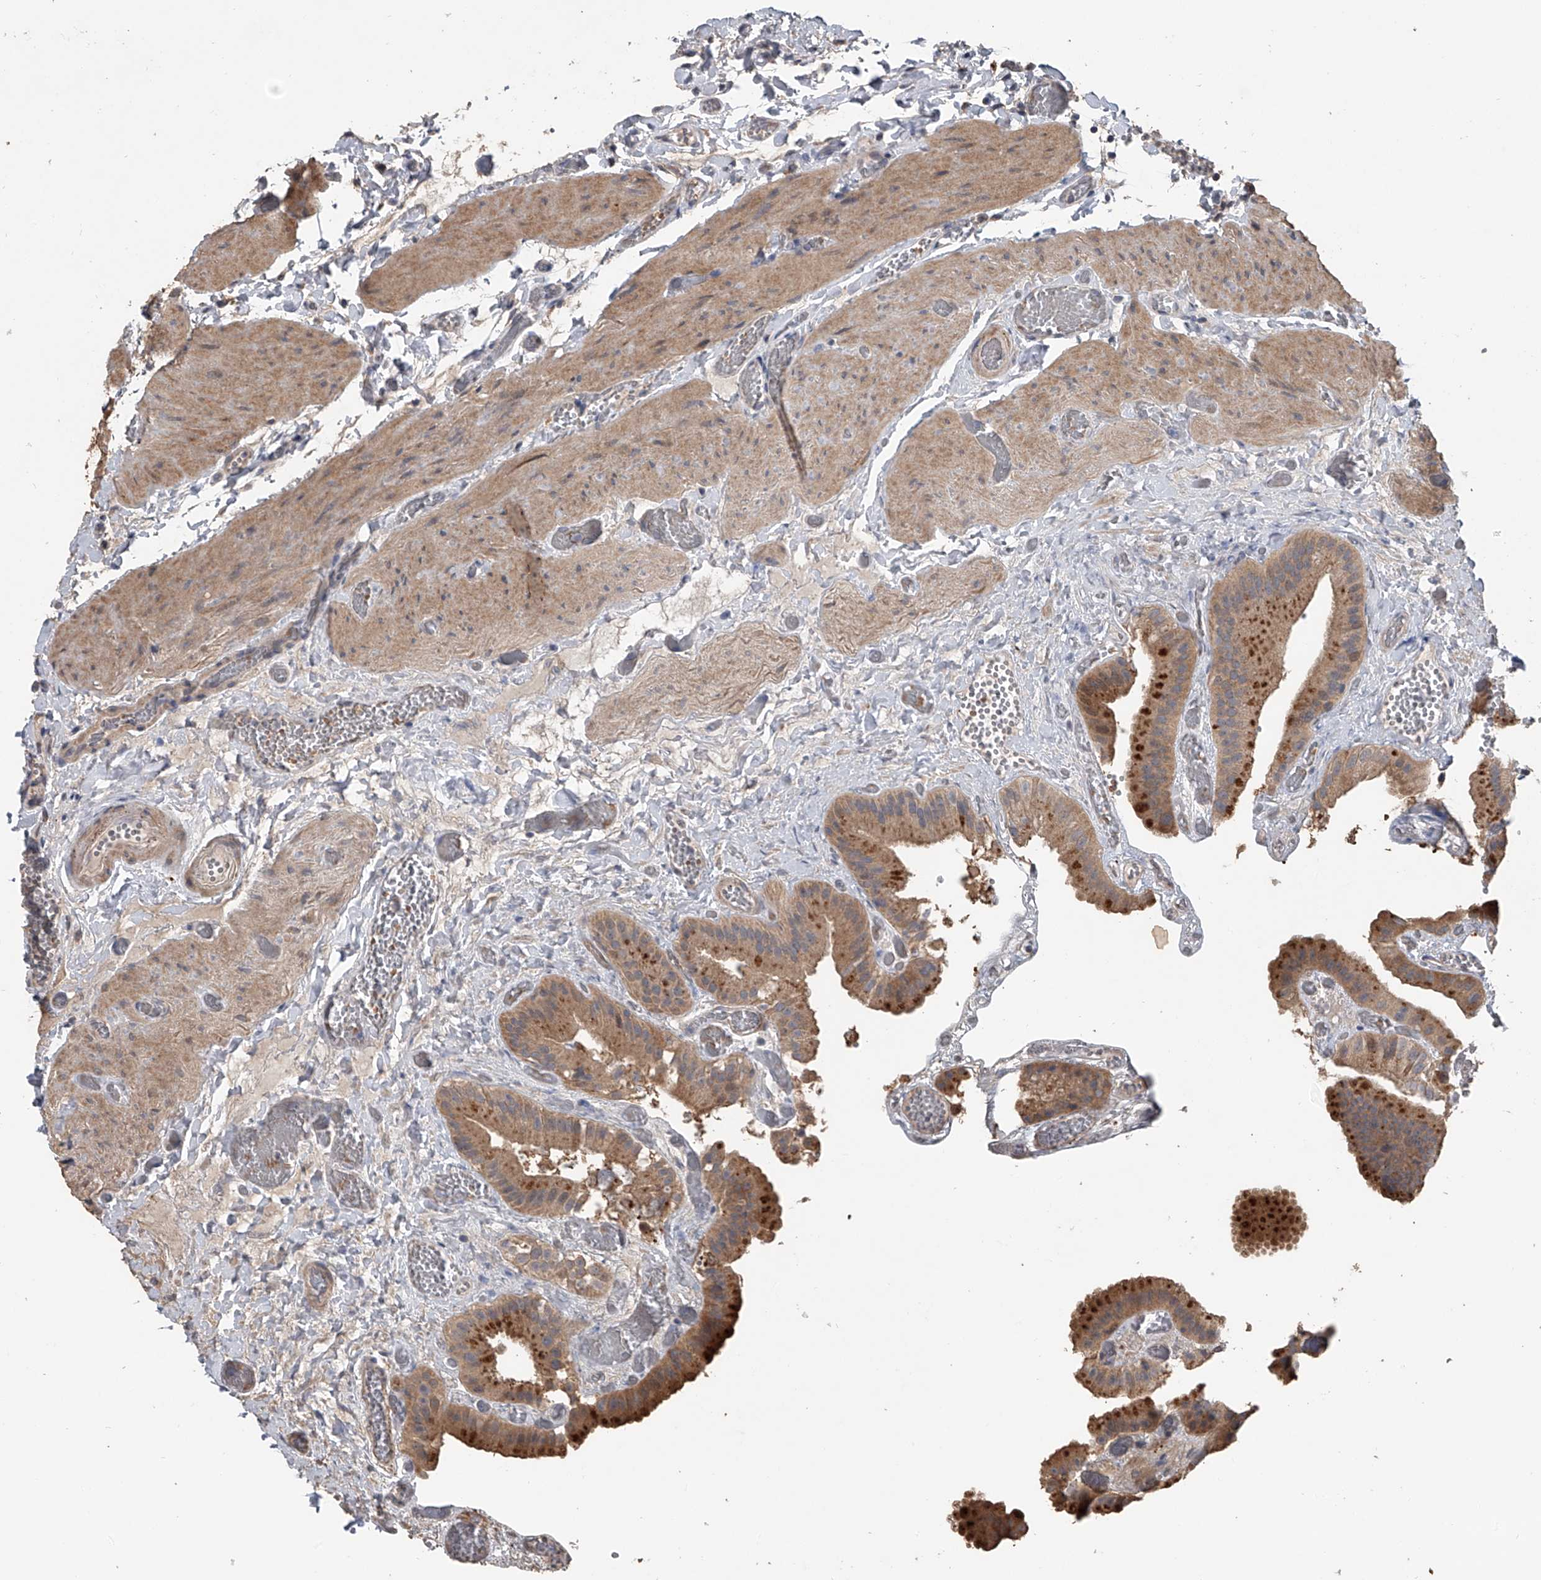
{"staining": {"intensity": "moderate", "quantity": ">75%", "location": "cytoplasmic/membranous"}, "tissue": "gallbladder", "cell_type": "Glandular cells", "image_type": "normal", "snomed": [{"axis": "morphology", "description": "Normal tissue, NOS"}, {"axis": "topography", "description": "Gallbladder"}], "caption": "Benign gallbladder was stained to show a protein in brown. There is medium levels of moderate cytoplasmic/membranous expression in about >75% of glandular cells. (IHC, brightfield microscopy, high magnification).", "gene": "DOCK9", "patient": {"sex": "female", "age": 64}}